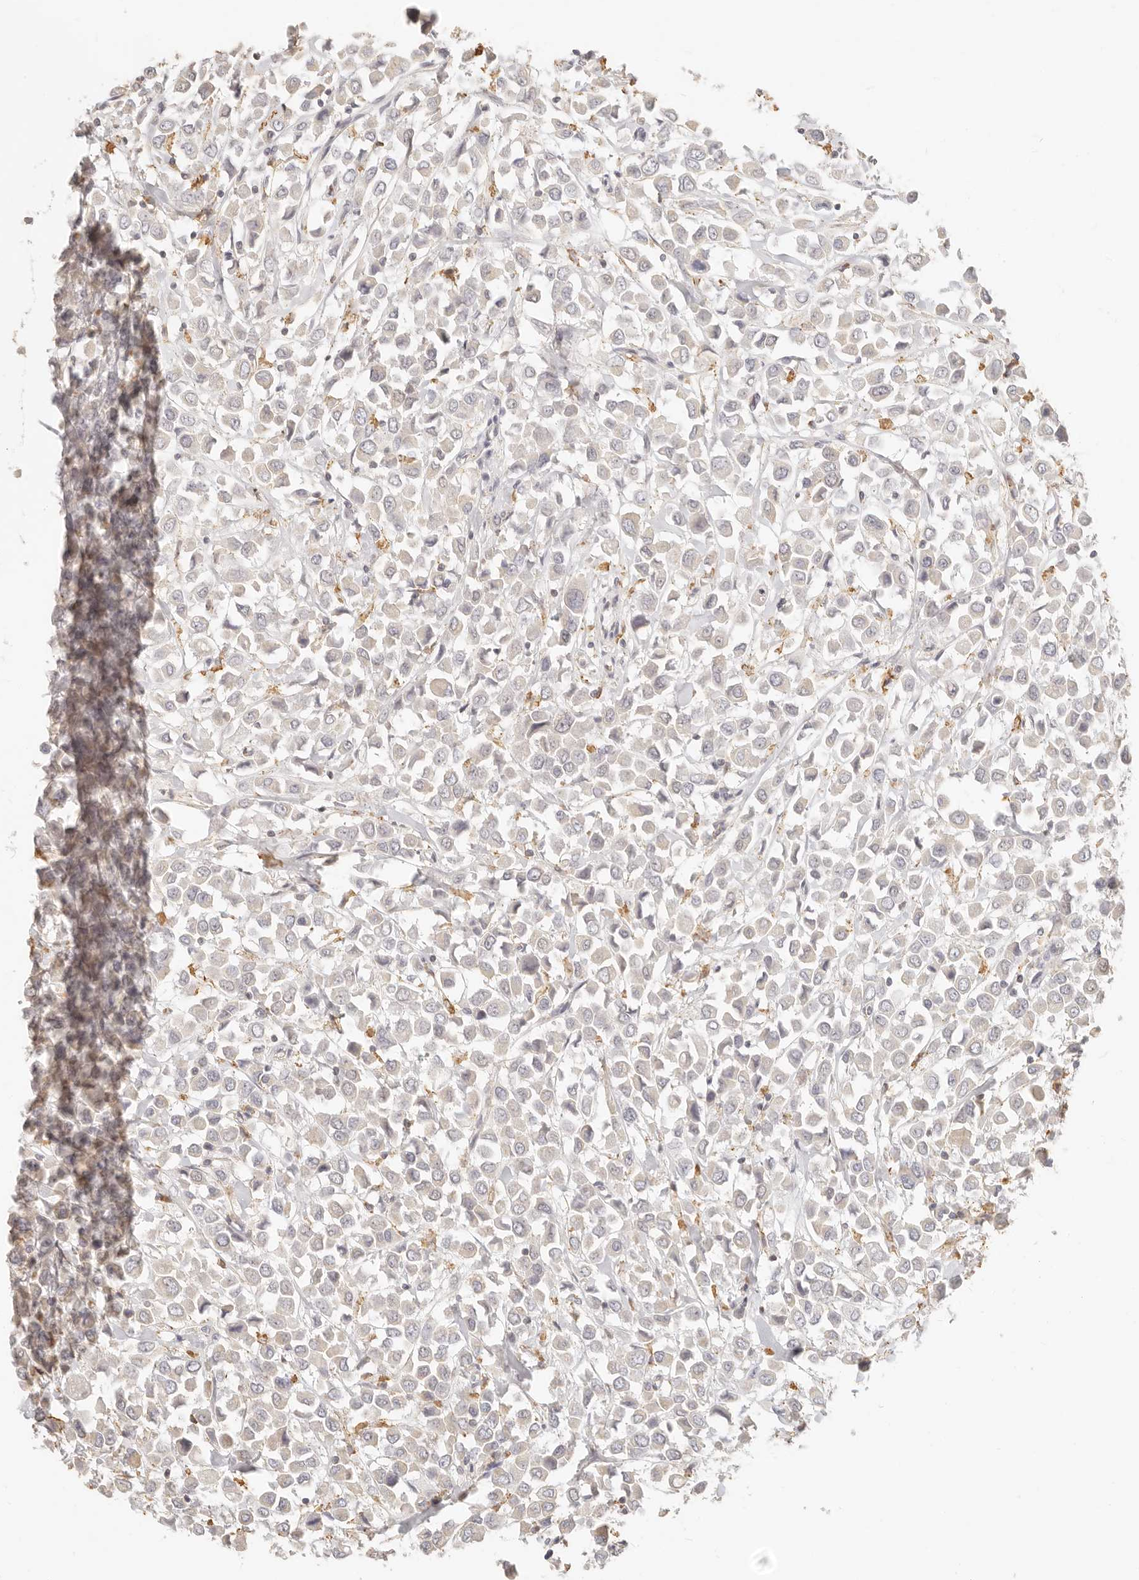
{"staining": {"intensity": "weak", "quantity": "<25%", "location": "cytoplasmic/membranous"}, "tissue": "breast cancer", "cell_type": "Tumor cells", "image_type": "cancer", "snomed": [{"axis": "morphology", "description": "Duct carcinoma"}, {"axis": "topography", "description": "Breast"}], "caption": "Tumor cells show no significant protein expression in breast cancer.", "gene": "CNMD", "patient": {"sex": "female", "age": 61}}